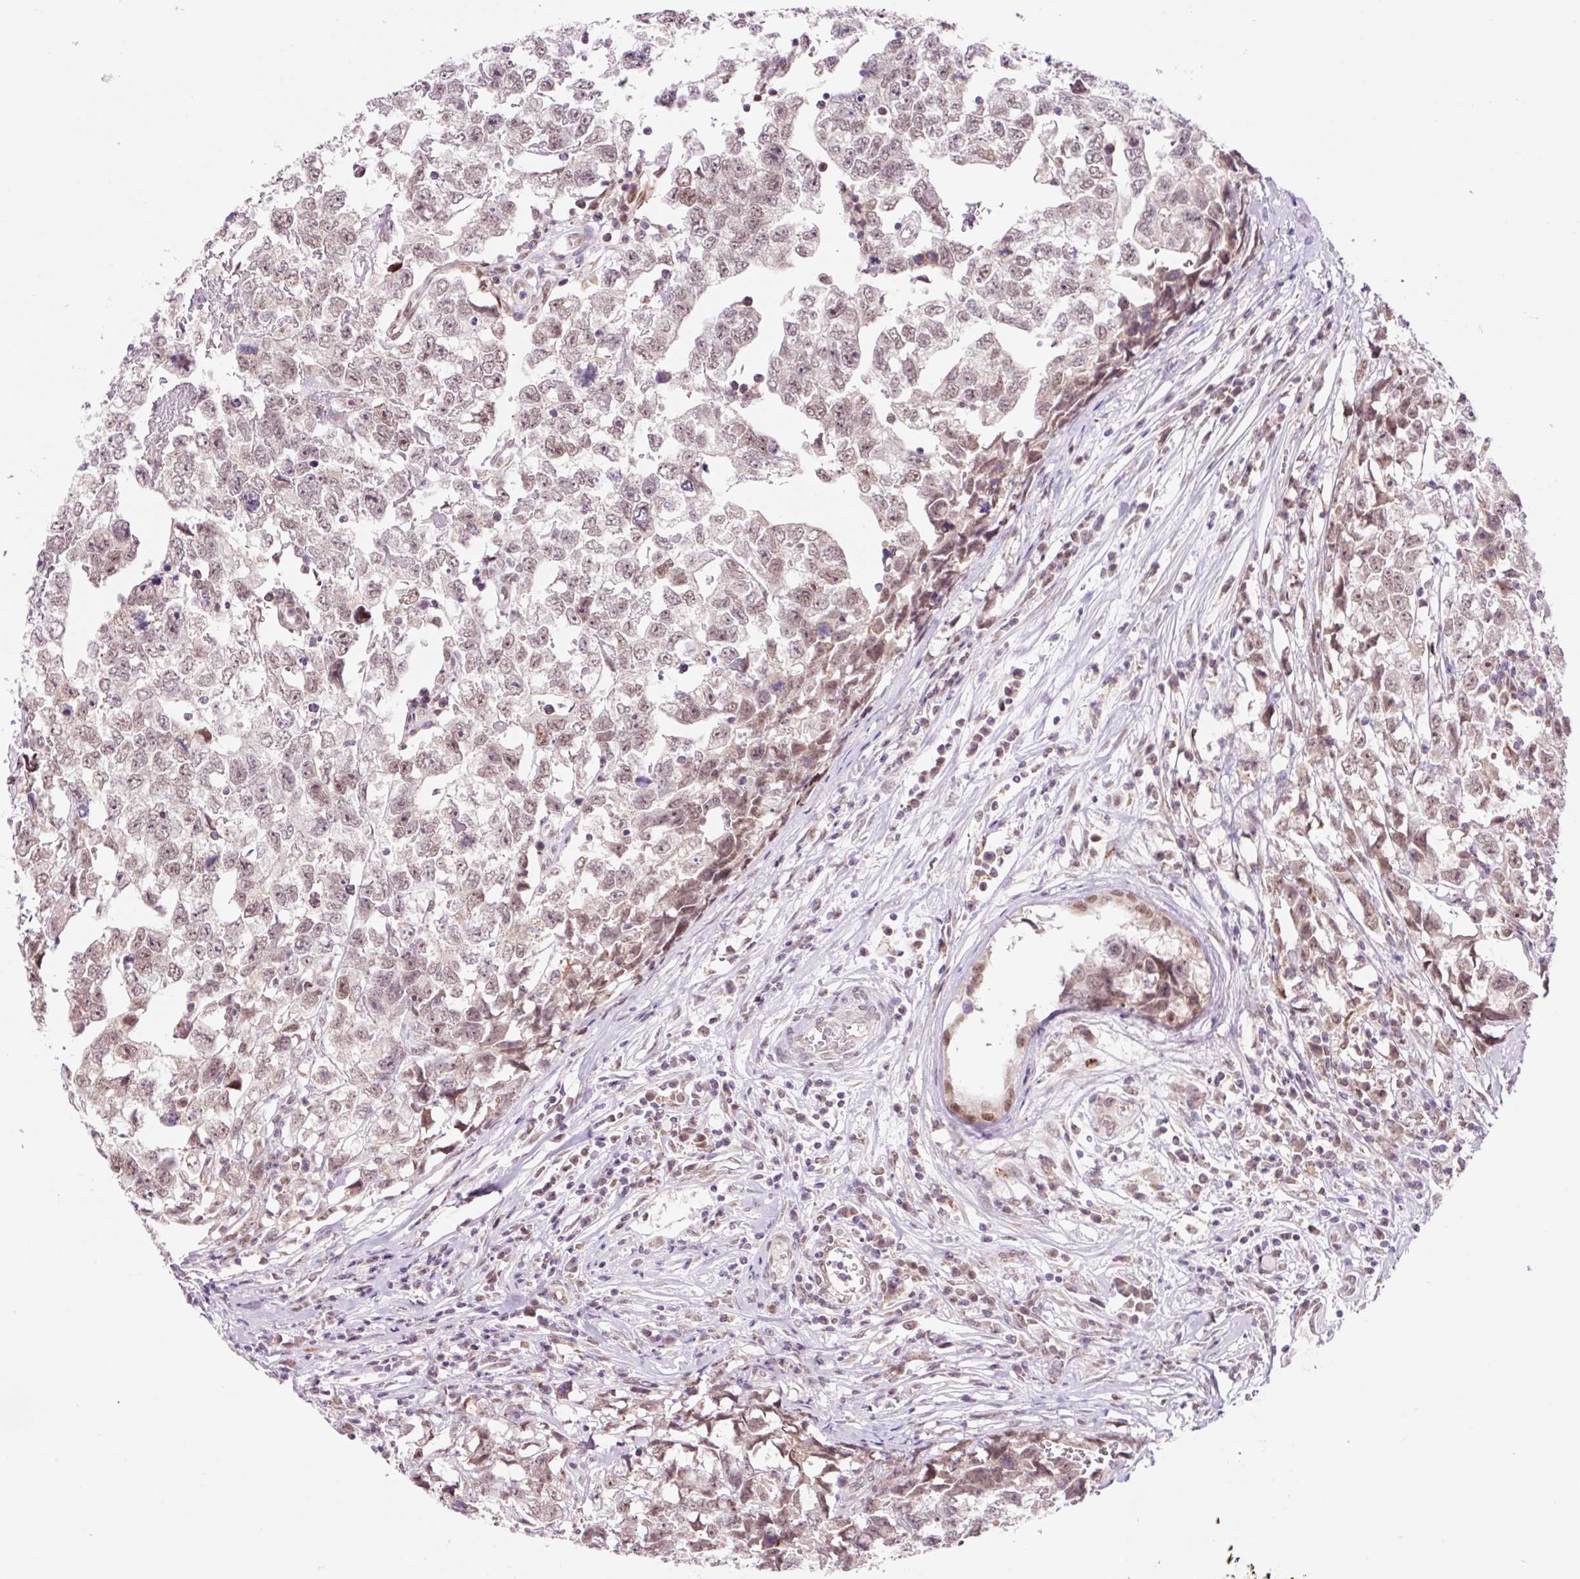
{"staining": {"intensity": "weak", "quantity": ">75%", "location": "nuclear"}, "tissue": "testis cancer", "cell_type": "Tumor cells", "image_type": "cancer", "snomed": [{"axis": "morphology", "description": "Carcinoma, Embryonal, NOS"}, {"axis": "topography", "description": "Testis"}], "caption": "Immunohistochemistry photomicrograph of testis embryonal carcinoma stained for a protein (brown), which shows low levels of weak nuclear positivity in approximately >75% of tumor cells.", "gene": "PCK2", "patient": {"sex": "male", "age": 22}}